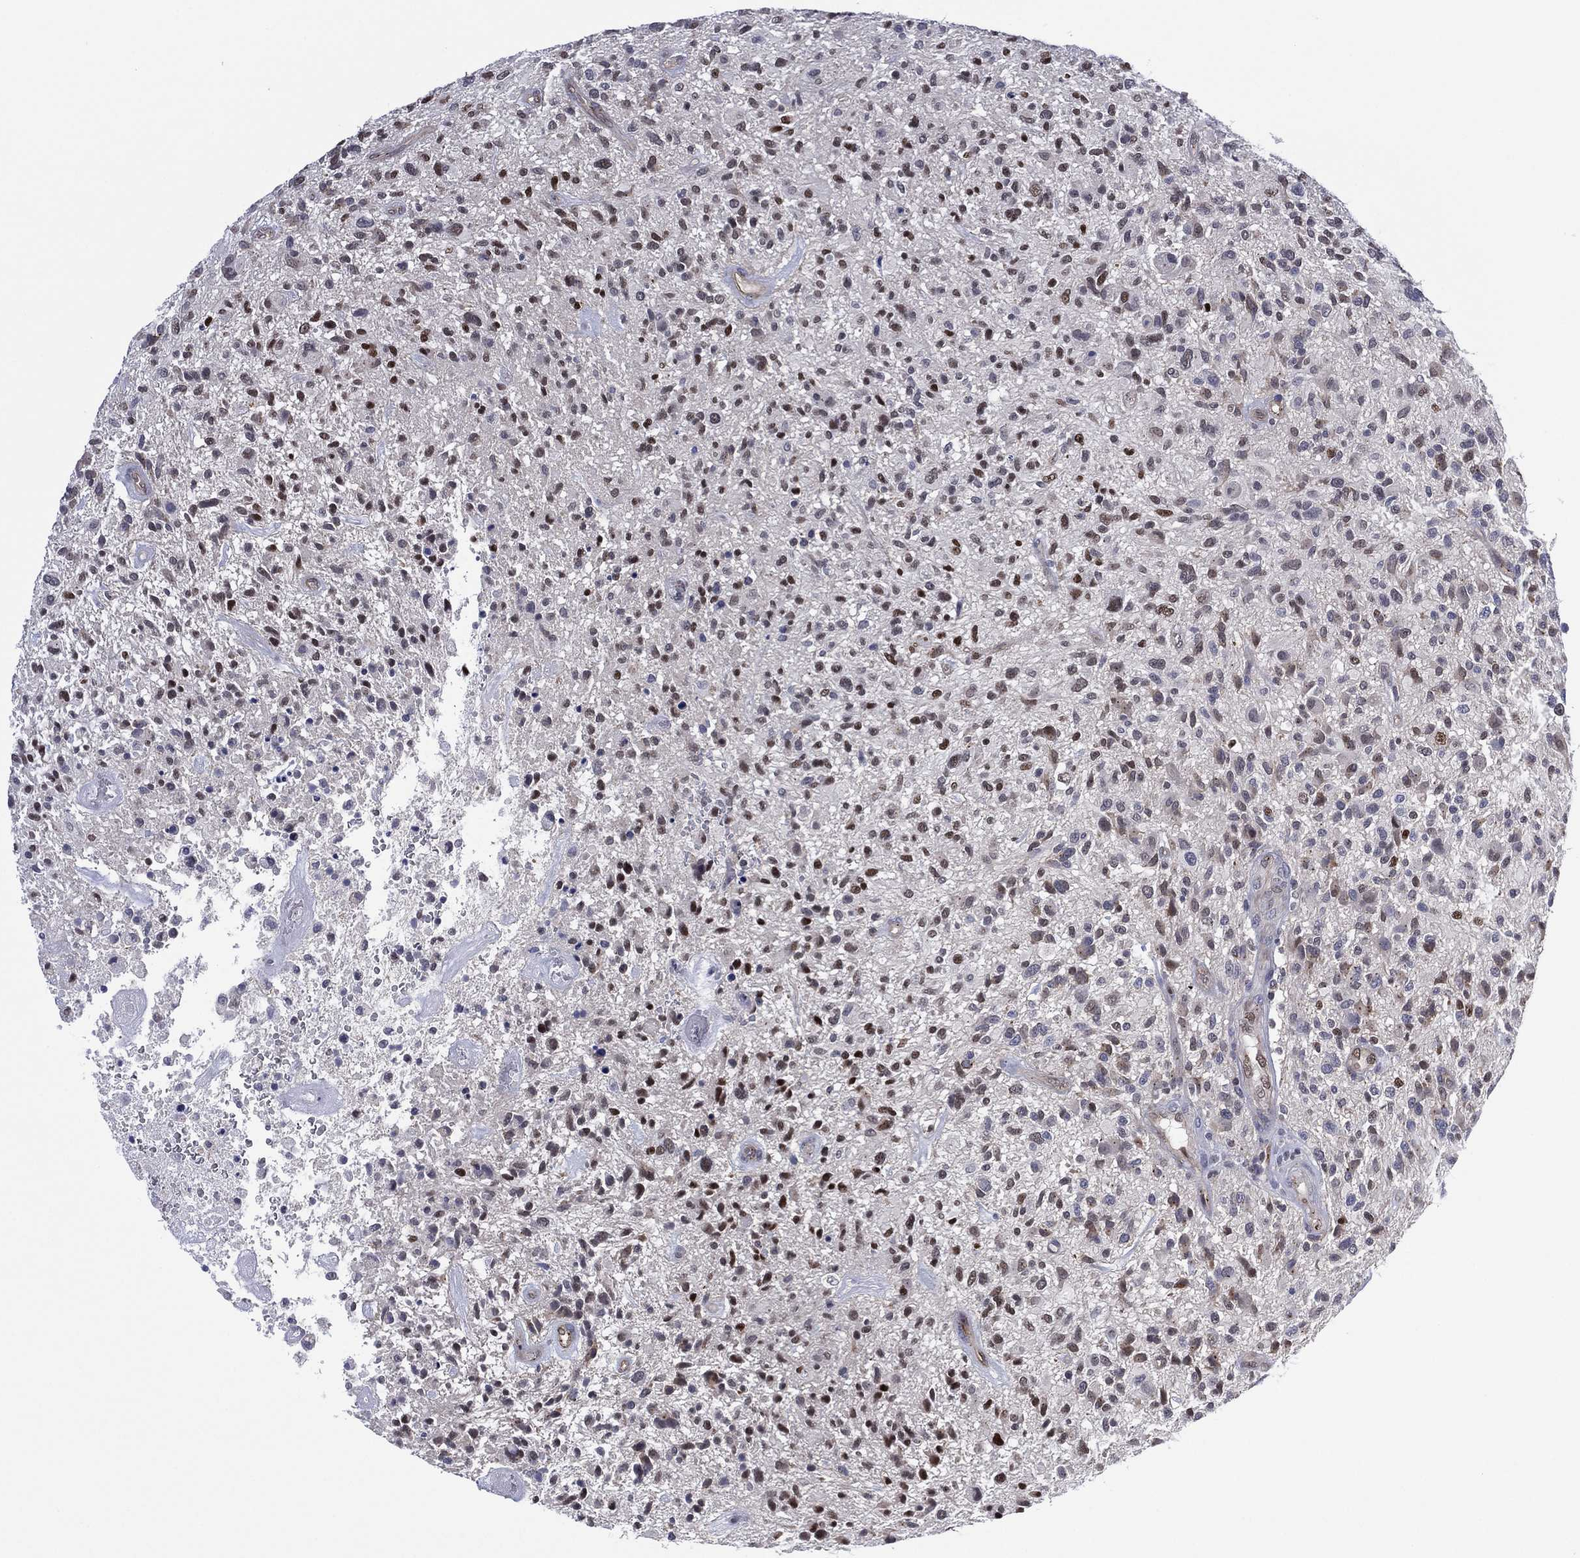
{"staining": {"intensity": "moderate", "quantity": "<25%", "location": "nuclear"}, "tissue": "glioma", "cell_type": "Tumor cells", "image_type": "cancer", "snomed": [{"axis": "morphology", "description": "Glioma, malignant, High grade"}, {"axis": "topography", "description": "Brain"}], "caption": "Glioma was stained to show a protein in brown. There is low levels of moderate nuclear expression in approximately <25% of tumor cells. The staining is performed using DAB brown chromogen to label protein expression. The nuclei are counter-stained blue using hematoxylin.", "gene": "GSE1", "patient": {"sex": "male", "age": 47}}